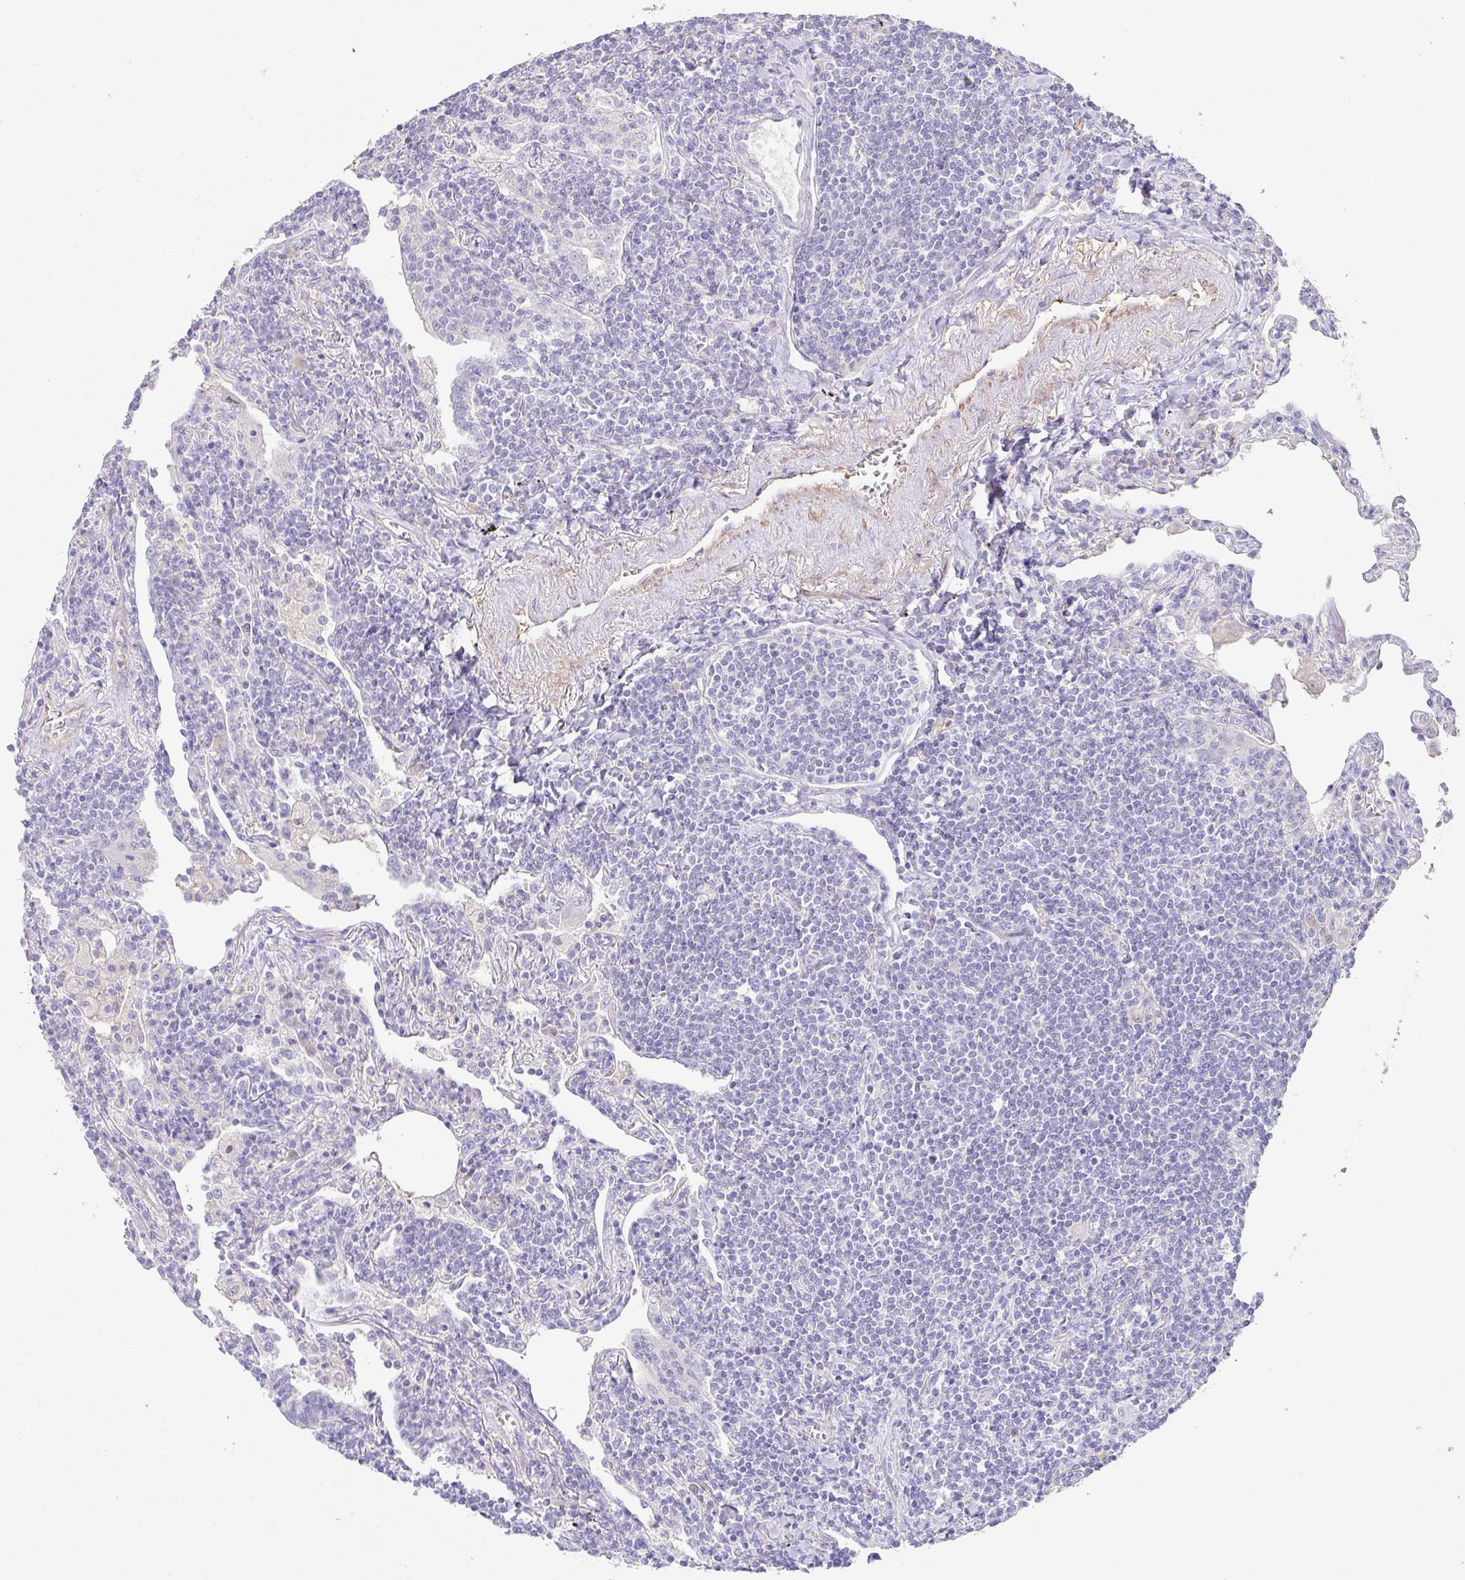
{"staining": {"intensity": "negative", "quantity": "none", "location": "none"}, "tissue": "lymphoma", "cell_type": "Tumor cells", "image_type": "cancer", "snomed": [{"axis": "morphology", "description": "Malignant lymphoma, non-Hodgkin's type, Low grade"}, {"axis": "topography", "description": "Lung"}], "caption": "Immunohistochemistry (IHC) image of human malignant lymphoma, non-Hodgkin's type (low-grade) stained for a protein (brown), which shows no positivity in tumor cells.", "gene": "PYGM", "patient": {"sex": "female", "age": 71}}